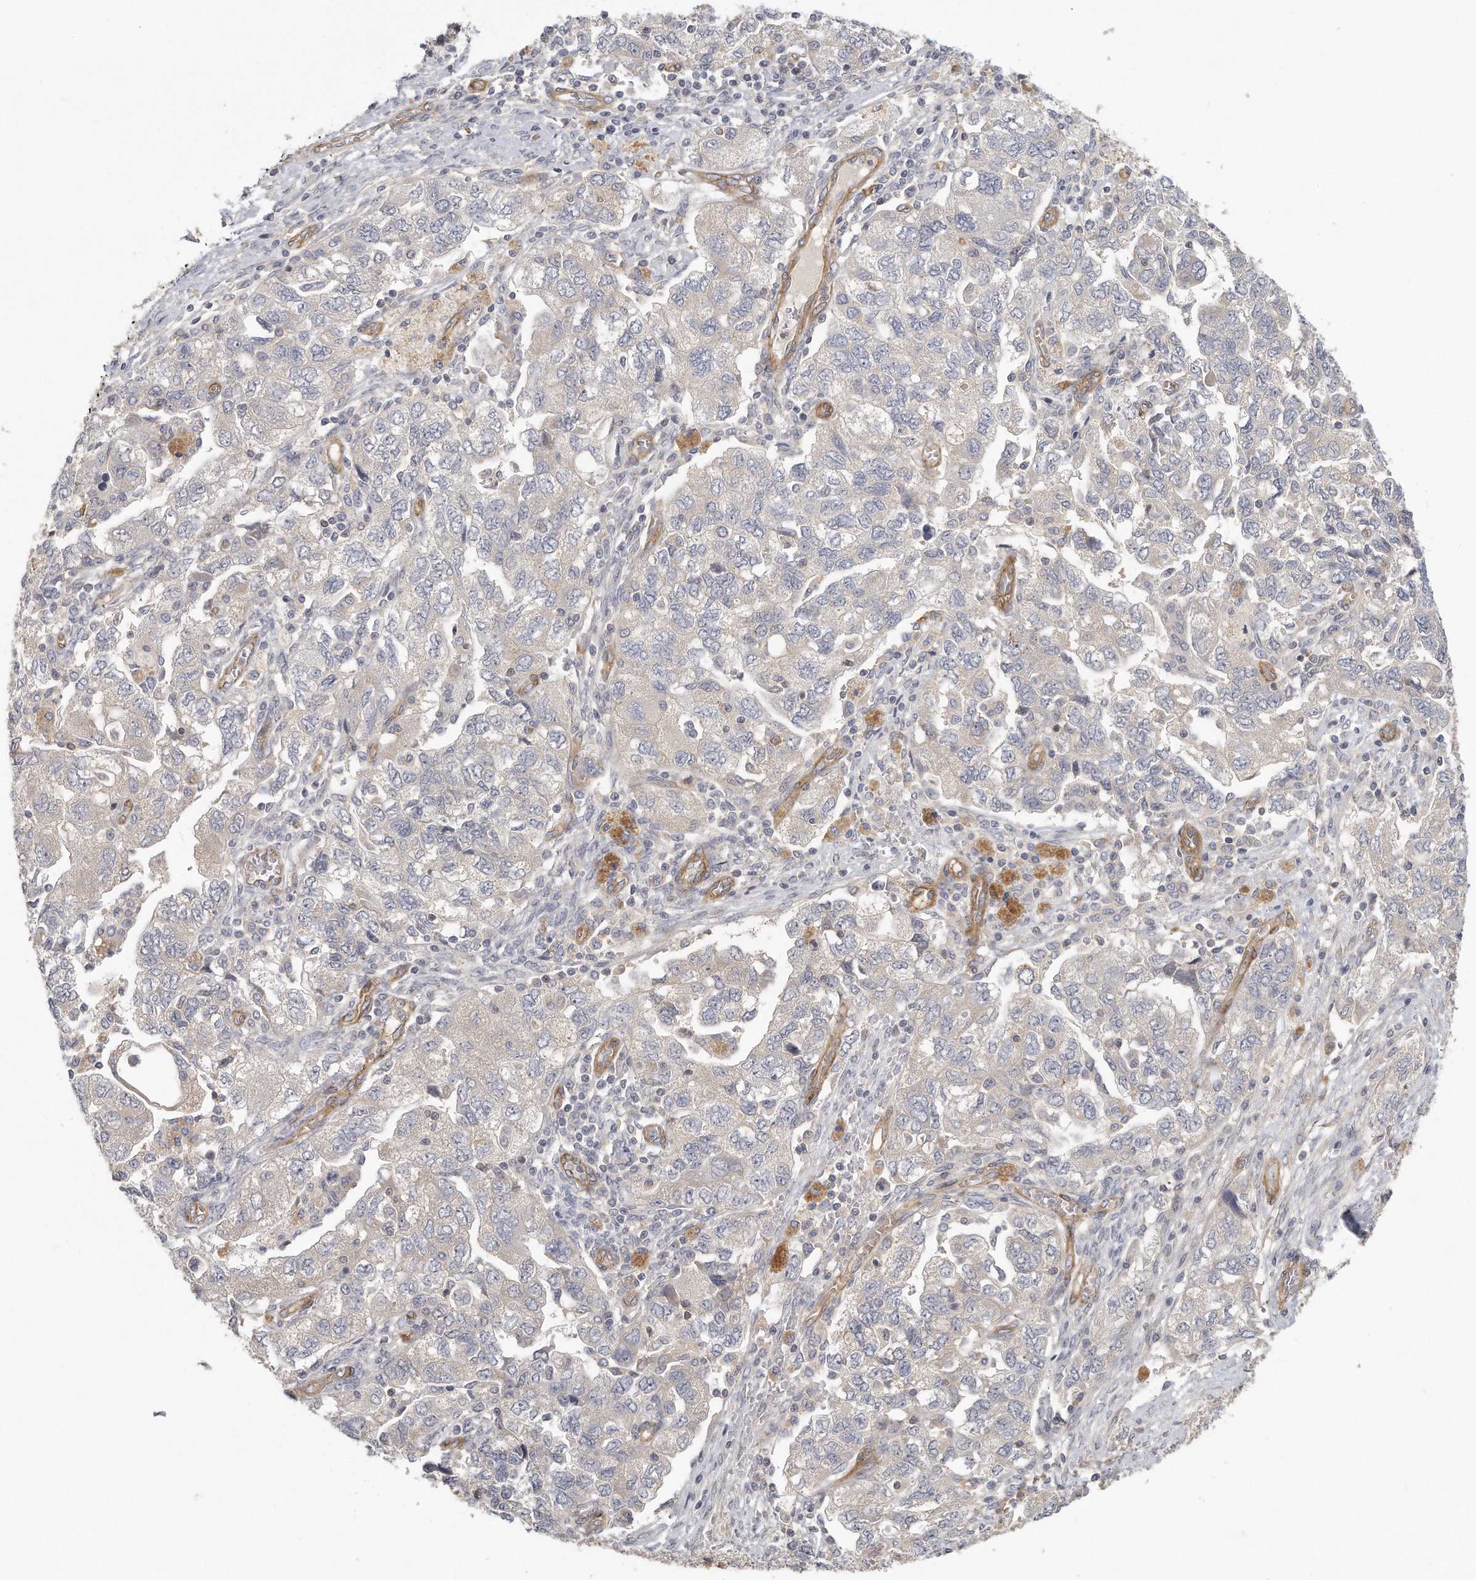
{"staining": {"intensity": "negative", "quantity": "none", "location": "none"}, "tissue": "ovarian cancer", "cell_type": "Tumor cells", "image_type": "cancer", "snomed": [{"axis": "morphology", "description": "Carcinoma, NOS"}, {"axis": "morphology", "description": "Cystadenocarcinoma, serous, NOS"}, {"axis": "topography", "description": "Ovary"}], "caption": "Photomicrograph shows no protein positivity in tumor cells of ovarian cancer (carcinoma) tissue.", "gene": "MTERF4", "patient": {"sex": "female", "age": 69}}